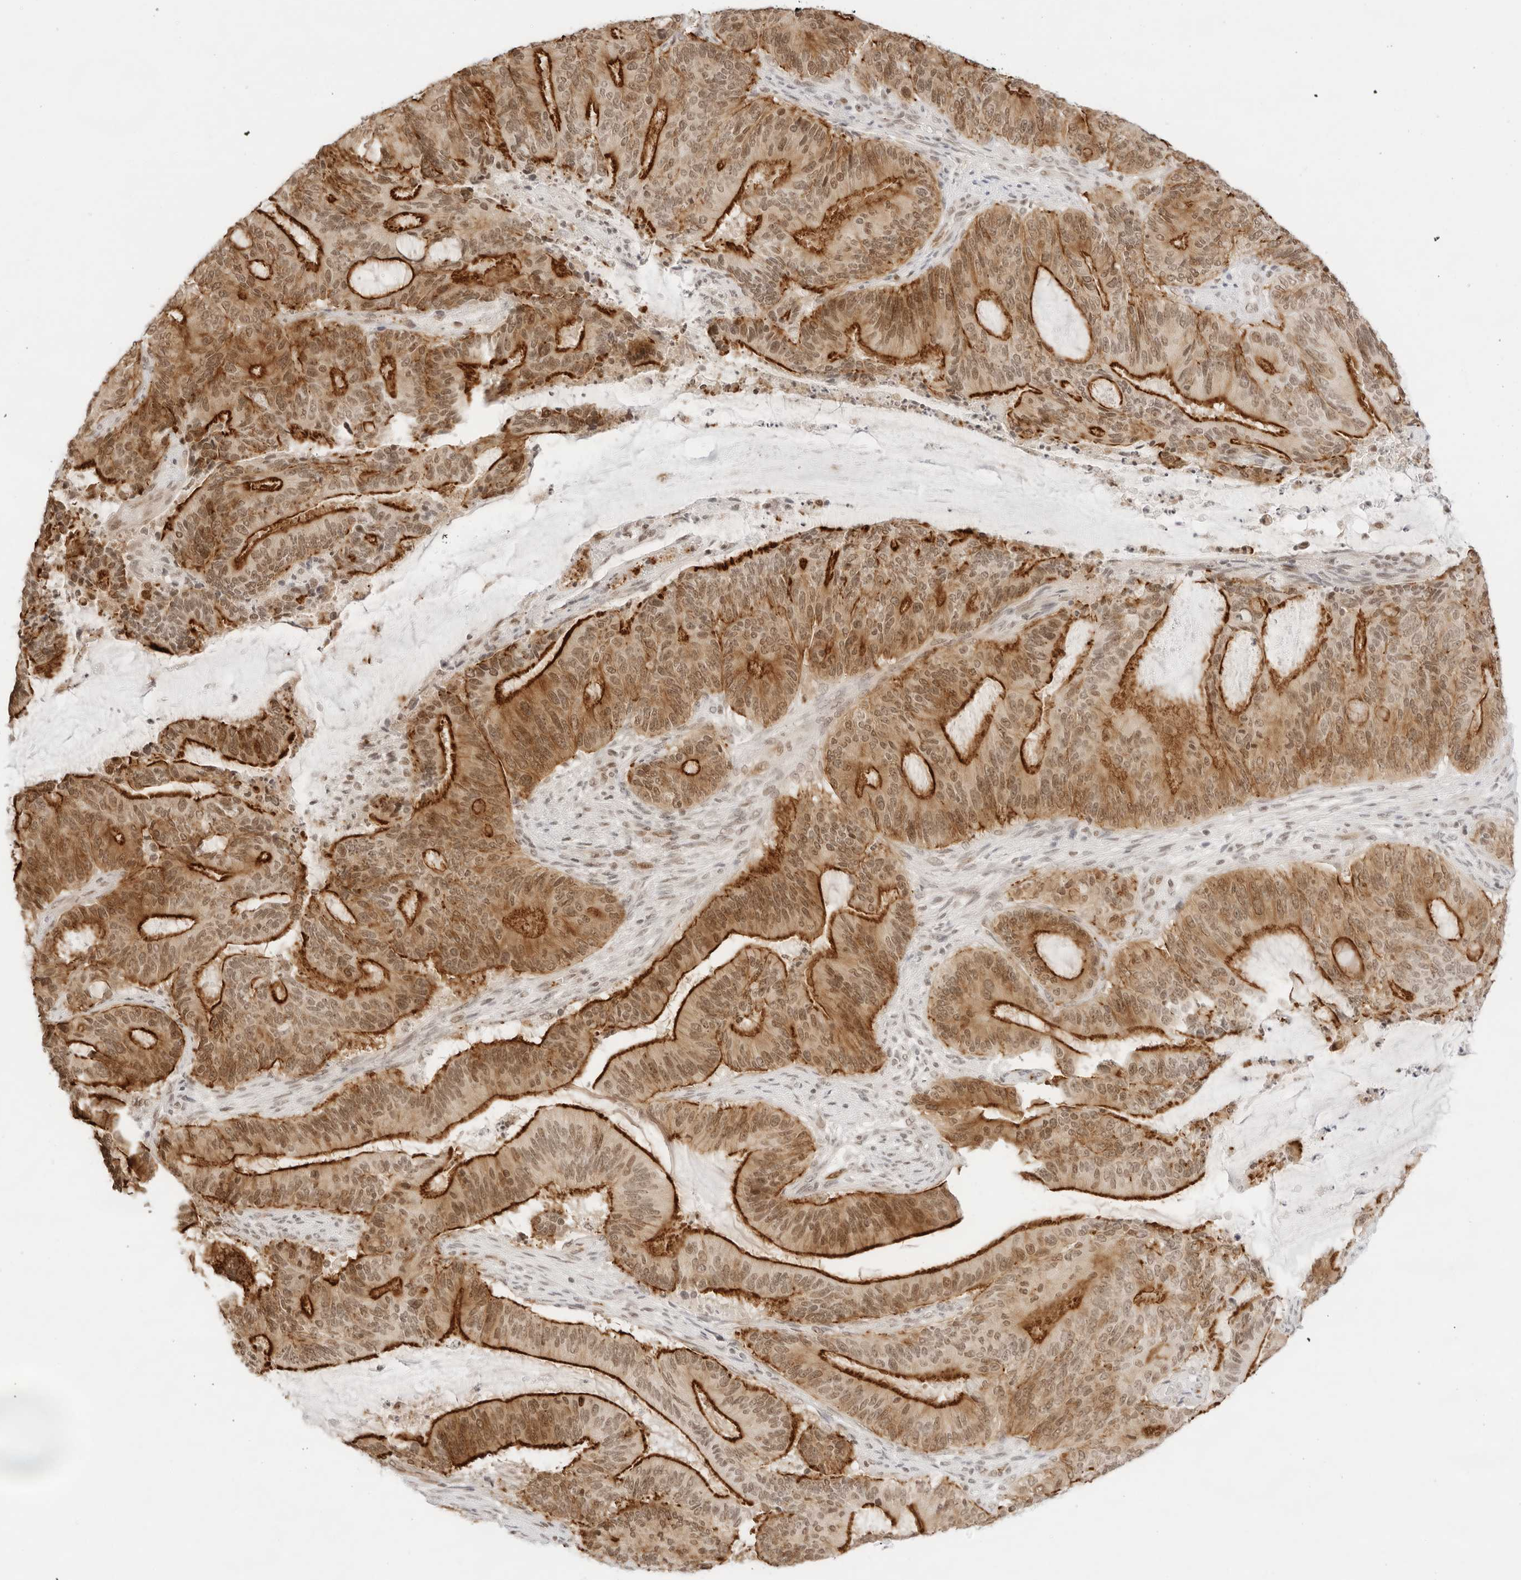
{"staining": {"intensity": "strong", "quantity": ">75%", "location": "cytoplasmic/membranous,nuclear"}, "tissue": "liver cancer", "cell_type": "Tumor cells", "image_type": "cancer", "snomed": [{"axis": "morphology", "description": "Normal tissue, NOS"}, {"axis": "morphology", "description": "Cholangiocarcinoma"}, {"axis": "topography", "description": "Liver"}, {"axis": "topography", "description": "Peripheral nerve tissue"}], "caption": "Tumor cells show high levels of strong cytoplasmic/membranous and nuclear expression in about >75% of cells in human cholangiocarcinoma (liver). The staining was performed using DAB (3,3'-diaminobenzidine), with brown indicating positive protein expression. Nuclei are stained blue with hematoxylin.", "gene": "GNAS", "patient": {"sex": "female", "age": 73}}